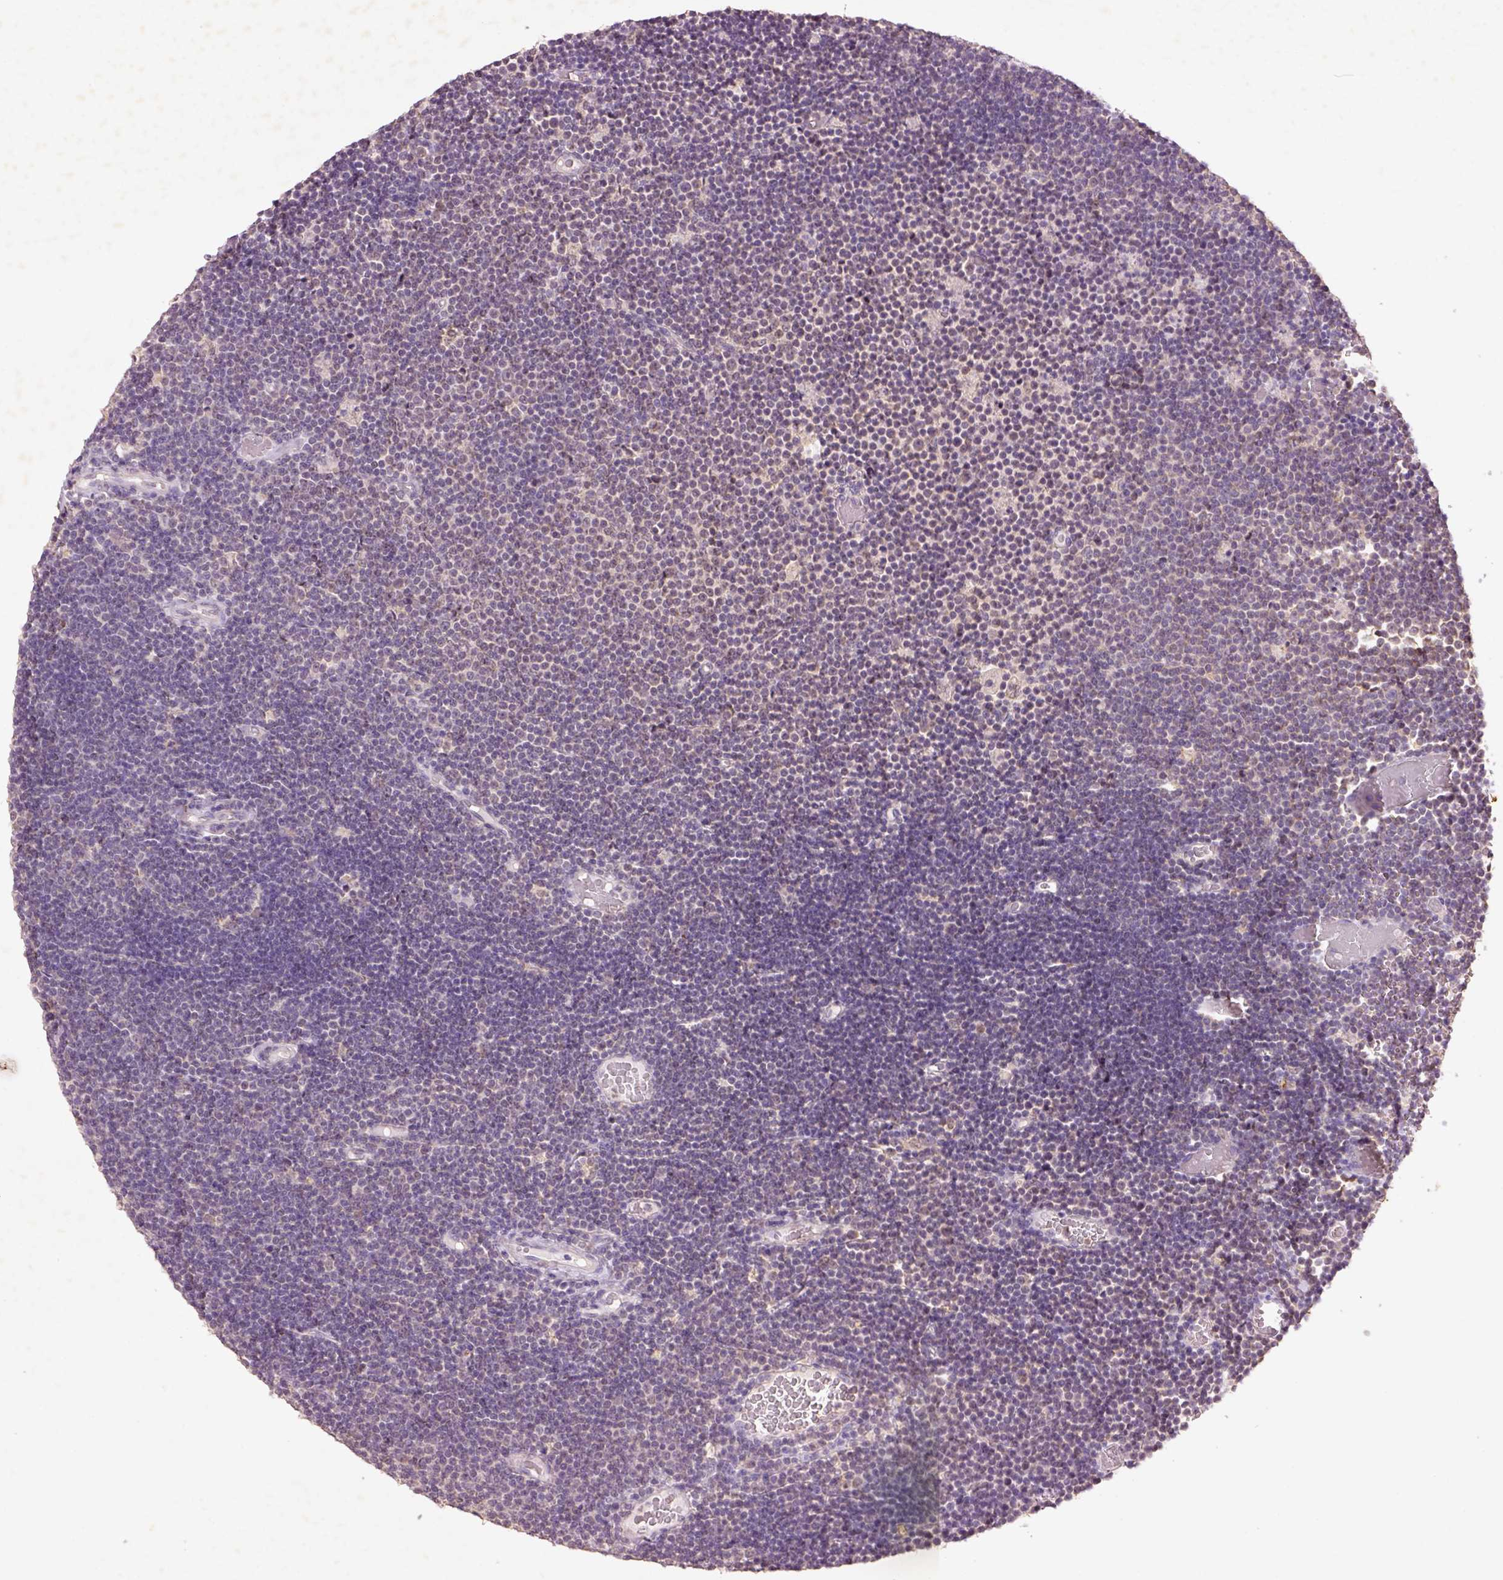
{"staining": {"intensity": "negative", "quantity": "none", "location": "none"}, "tissue": "lymphoma", "cell_type": "Tumor cells", "image_type": "cancer", "snomed": [{"axis": "morphology", "description": "Malignant lymphoma, non-Hodgkin's type, Low grade"}, {"axis": "topography", "description": "Brain"}], "caption": "Immunohistochemical staining of low-grade malignant lymphoma, non-Hodgkin's type reveals no significant expression in tumor cells.", "gene": "AP2B1", "patient": {"sex": "female", "age": 66}}